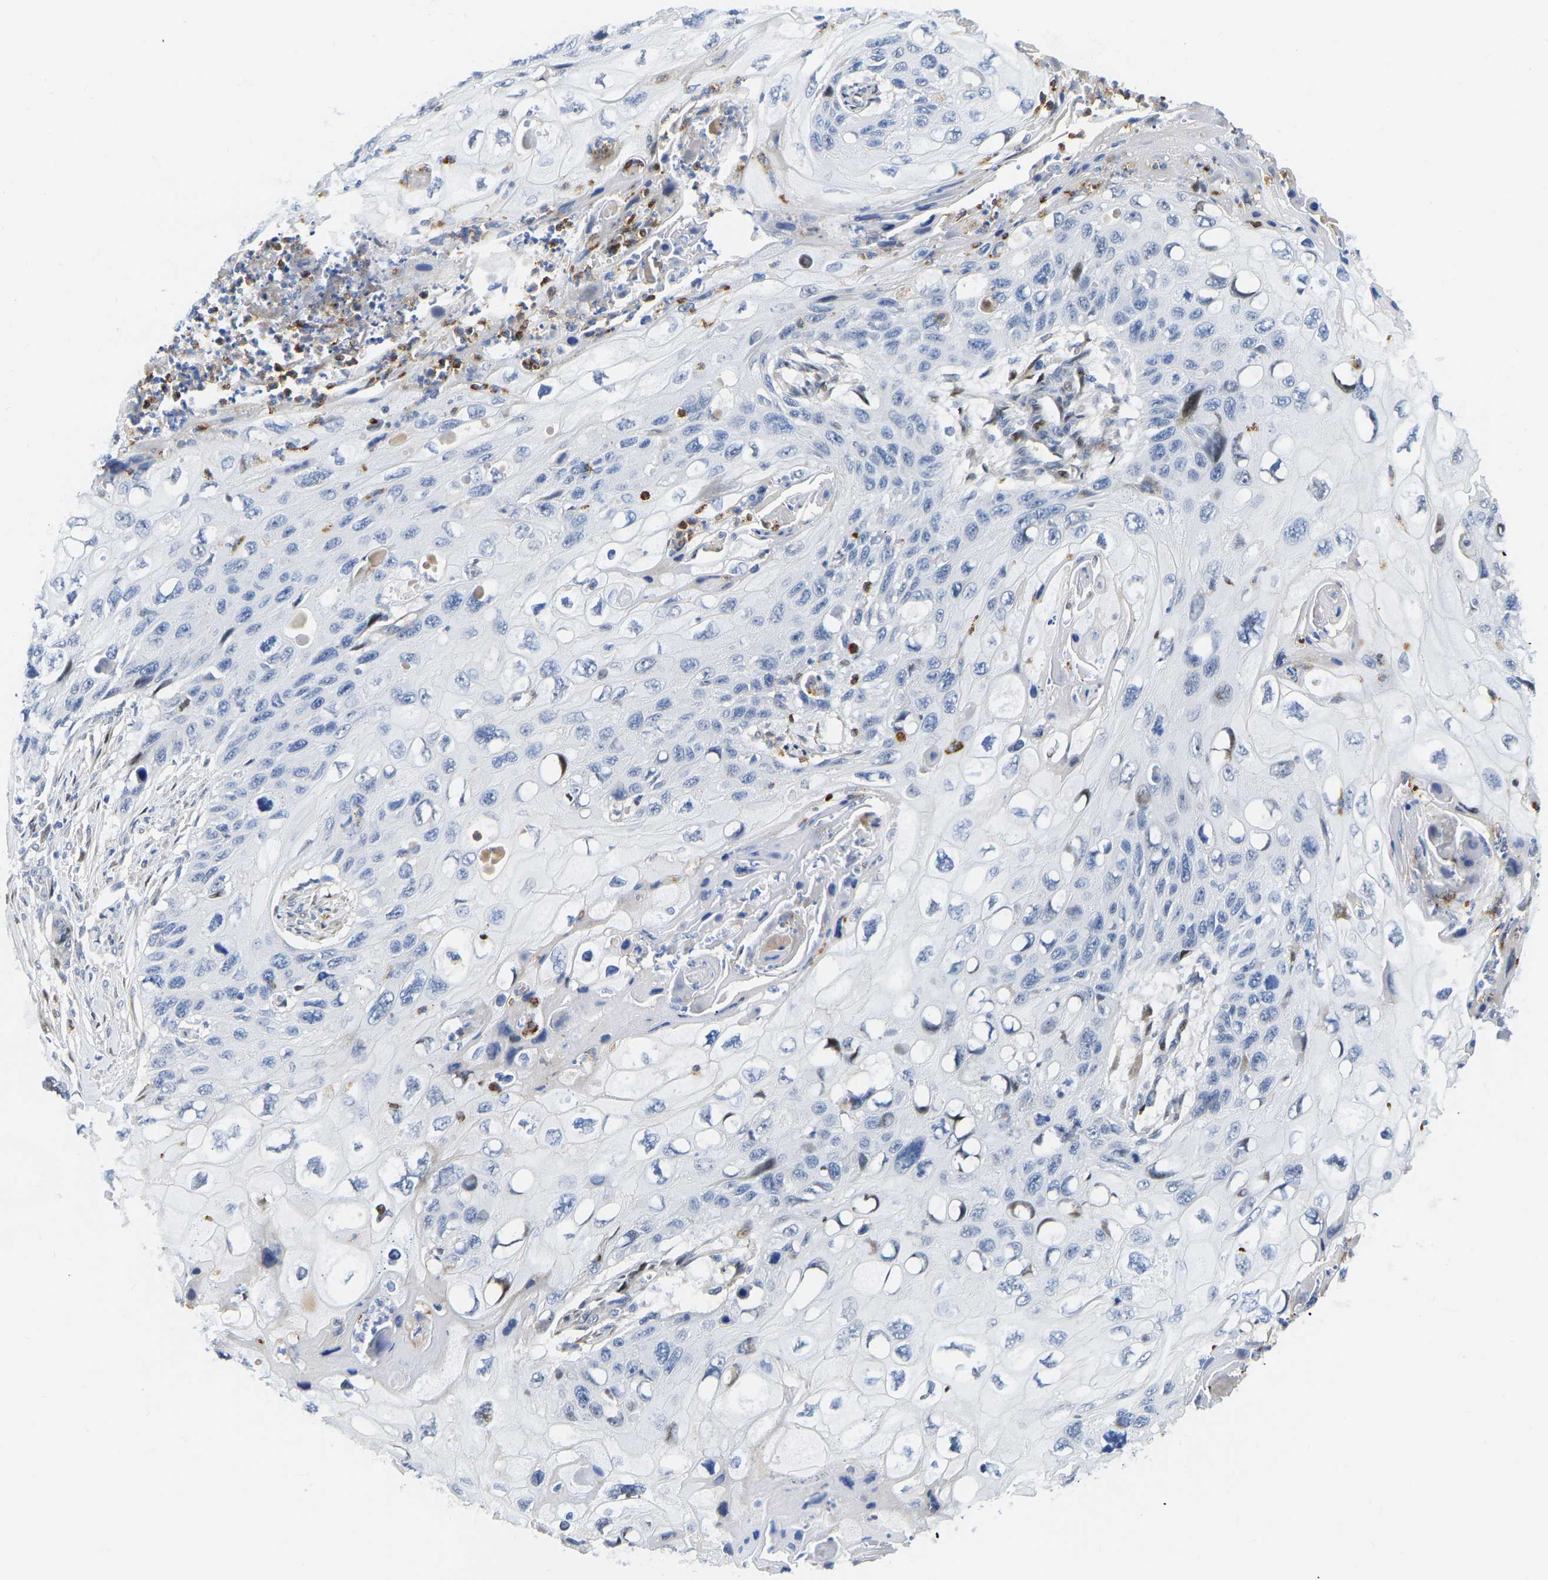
{"staining": {"intensity": "weak", "quantity": "<25%", "location": "nuclear"}, "tissue": "cervical cancer", "cell_type": "Tumor cells", "image_type": "cancer", "snomed": [{"axis": "morphology", "description": "Squamous cell carcinoma, NOS"}, {"axis": "topography", "description": "Cervix"}], "caption": "Protein analysis of cervical cancer shows no significant positivity in tumor cells.", "gene": "HDAC5", "patient": {"sex": "female", "age": 70}}